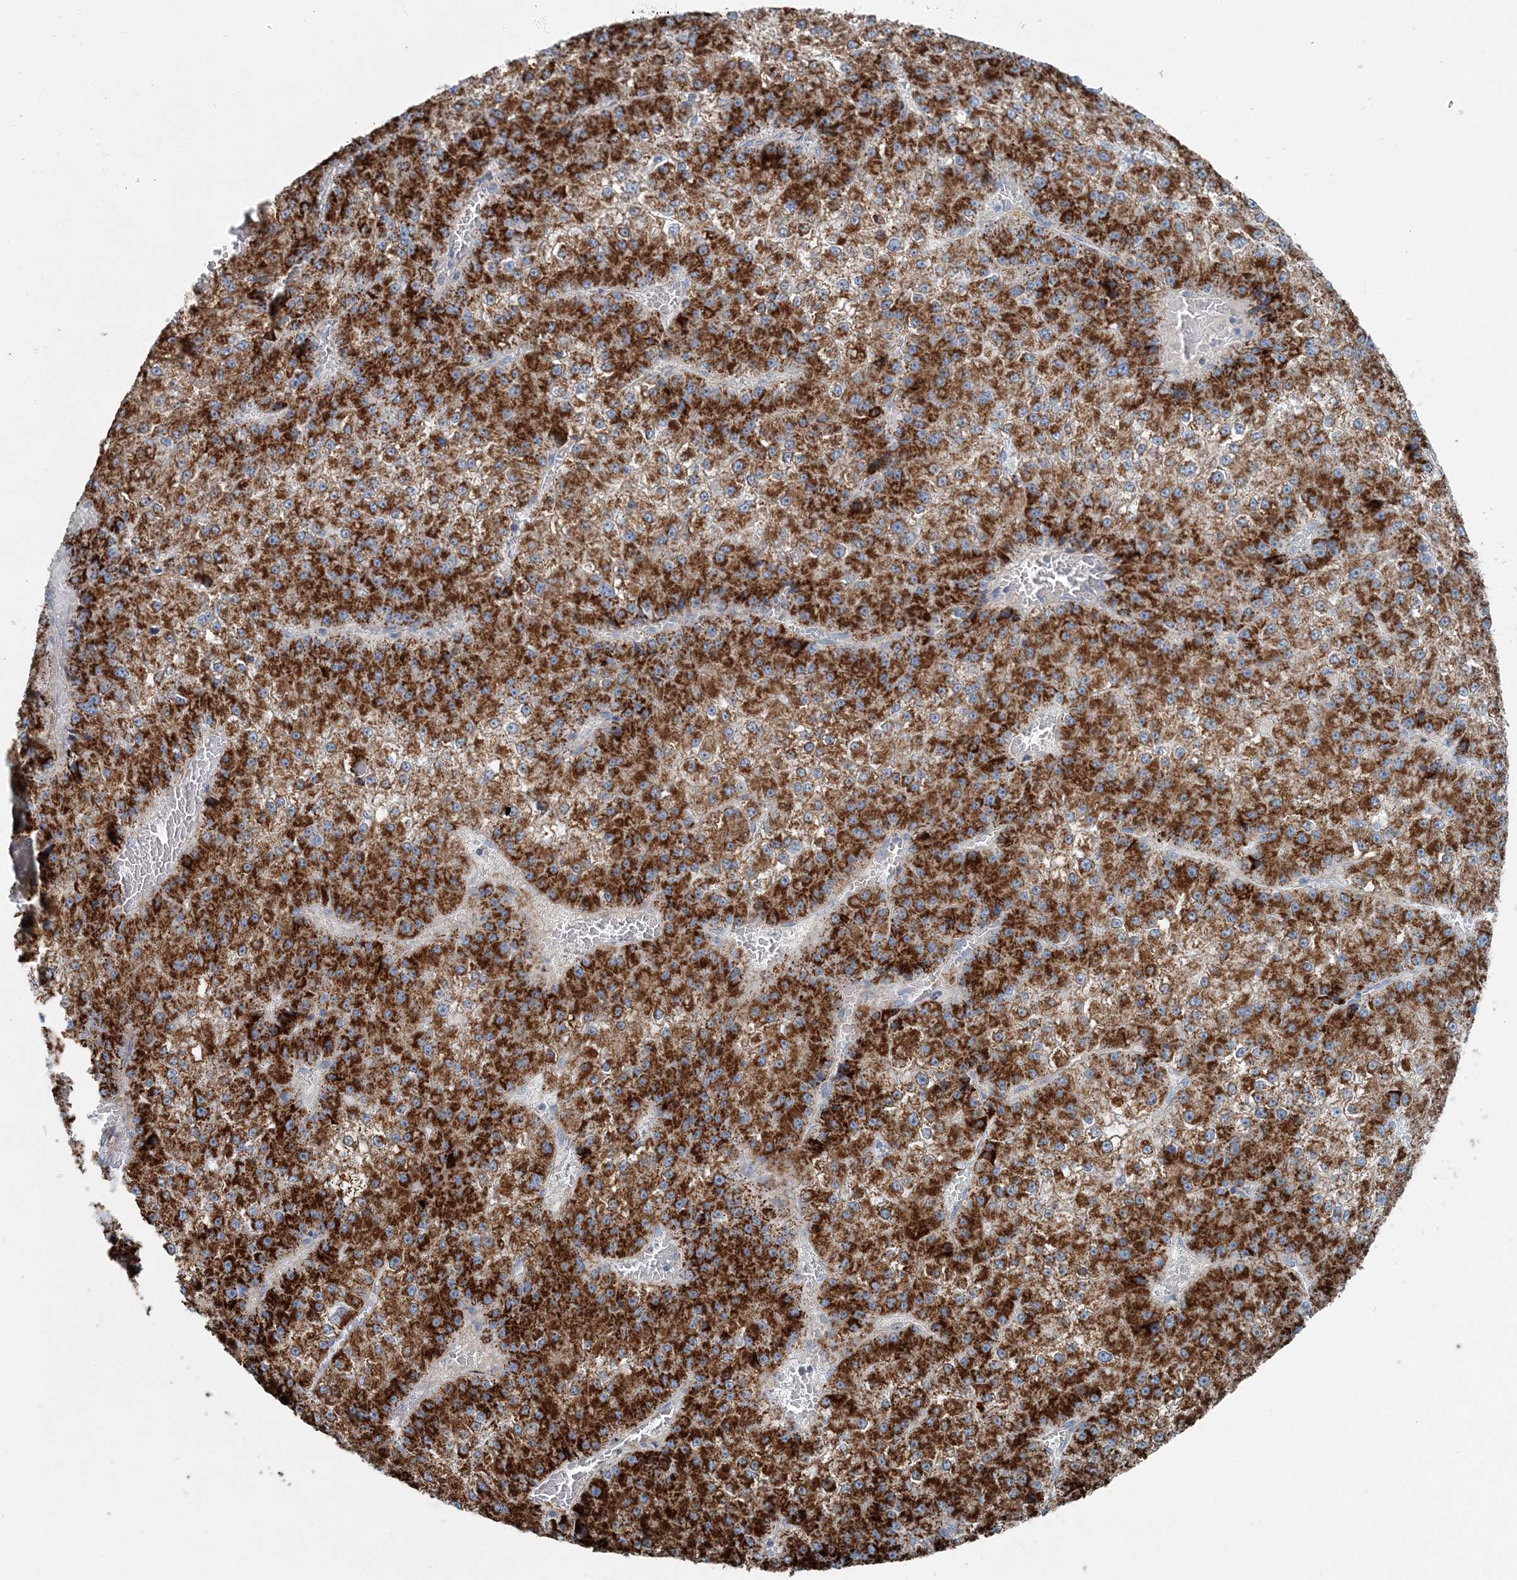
{"staining": {"intensity": "strong", "quantity": ">75%", "location": "cytoplasmic/membranous"}, "tissue": "liver cancer", "cell_type": "Tumor cells", "image_type": "cancer", "snomed": [{"axis": "morphology", "description": "Carcinoma, Hepatocellular, NOS"}, {"axis": "topography", "description": "Liver"}], "caption": "DAB (3,3'-diaminobenzidine) immunohistochemical staining of human liver cancer (hepatocellular carcinoma) reveals strong cytoplasmic/membranous protein staining in about >75% of tumor cells. (brown staining indicates protein expression, while blue staining denotes nuclei).", "gene": "INTU", "patient": {"sex": "female", "age": 73}}